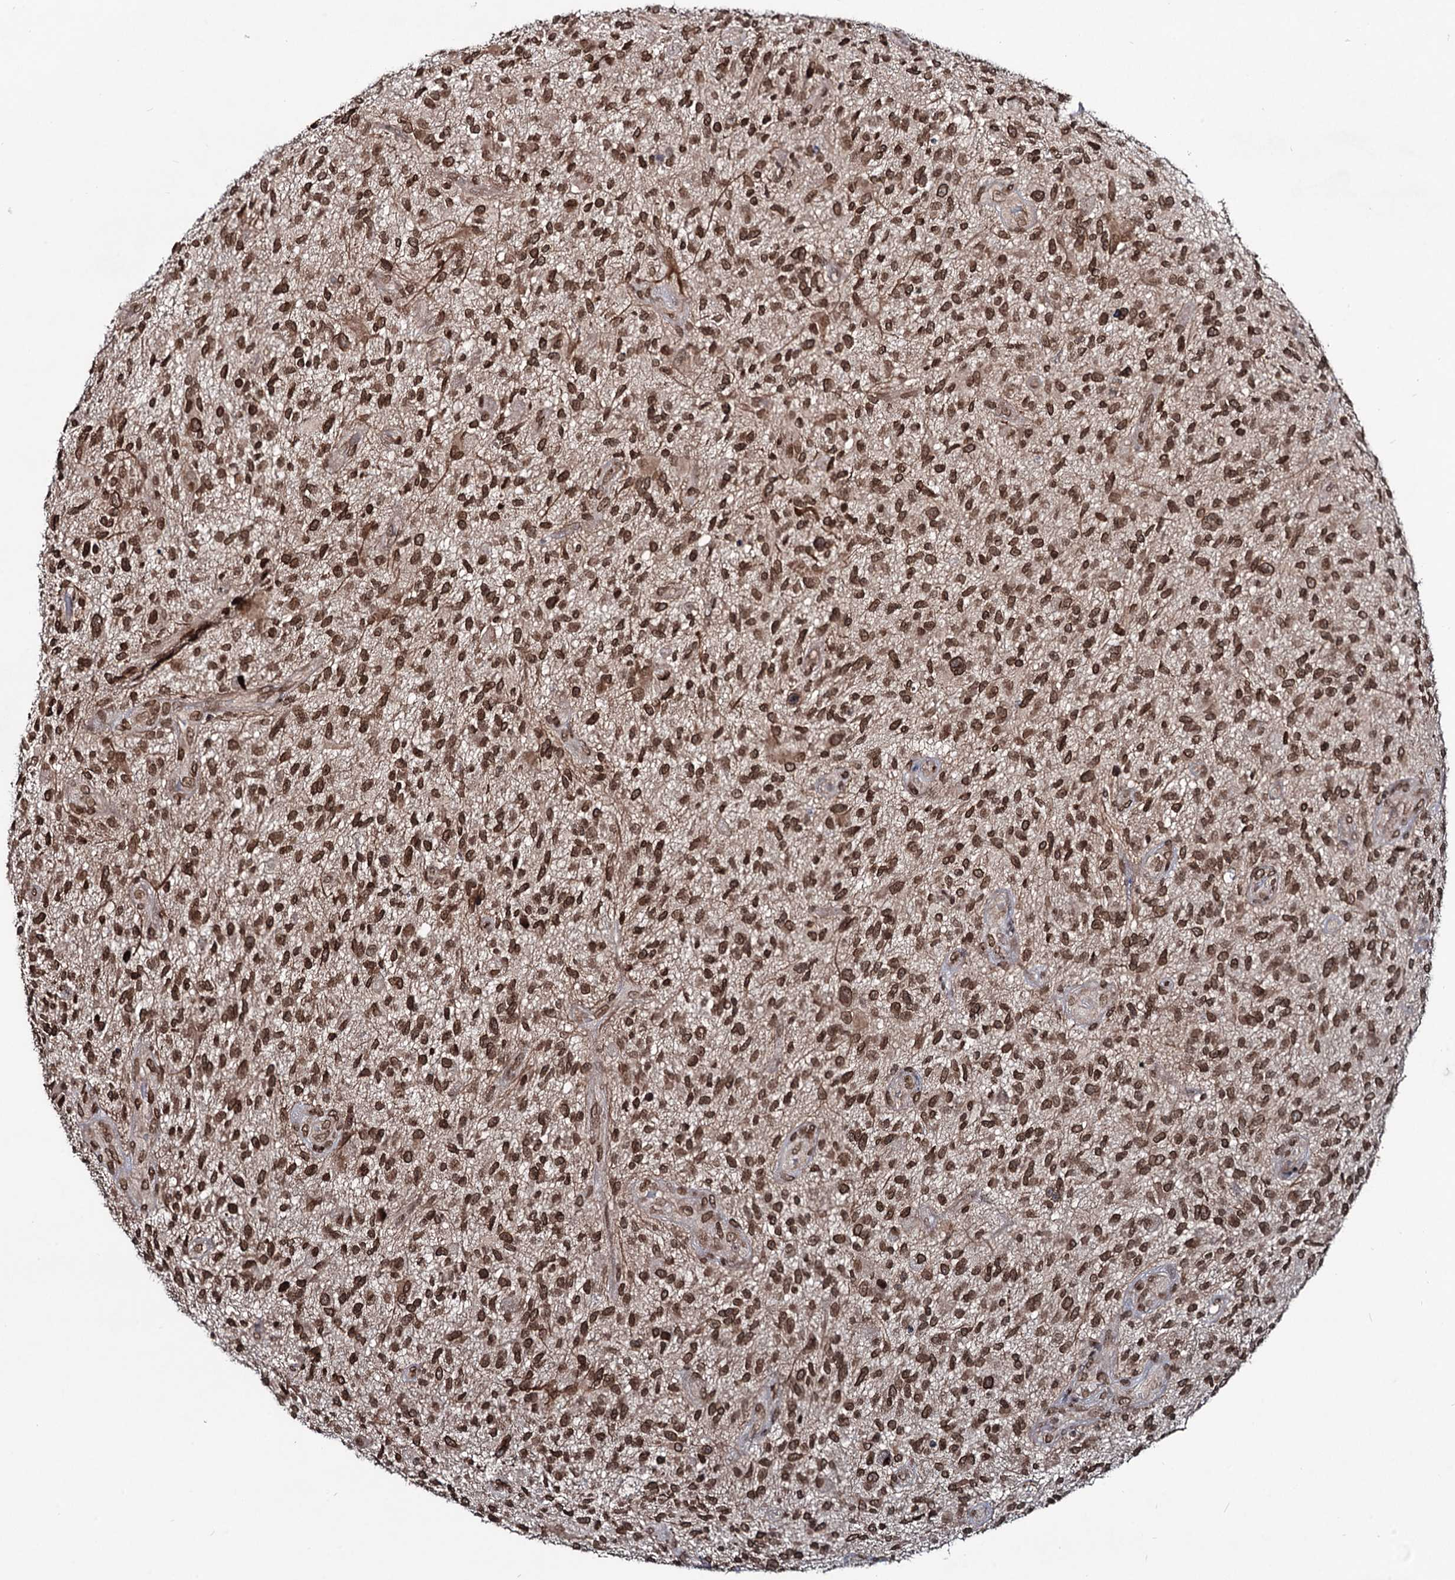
{"staining": {"intensity": "strong", "quantity": ">75%", "location": "cytoplasmic/membranous,nuclear"}, "tissue": "glioma", "cell_type": "Tumor cells", "image_type": "cancer", "snomed": [{"axis": "morphology", "description": "Glioma, malignant, High grade"}, {"axis": "topography", "description": "Brain"}], "caption": "Immunohistochemical staining of high-grade glioma (malignant) demonstrates strong cytoplasmic/membranous and nuclear protein staining in approximately >75% of tumor cells.", "gene": "RNF6", "patient": {"sex": "male", "age": 47}}